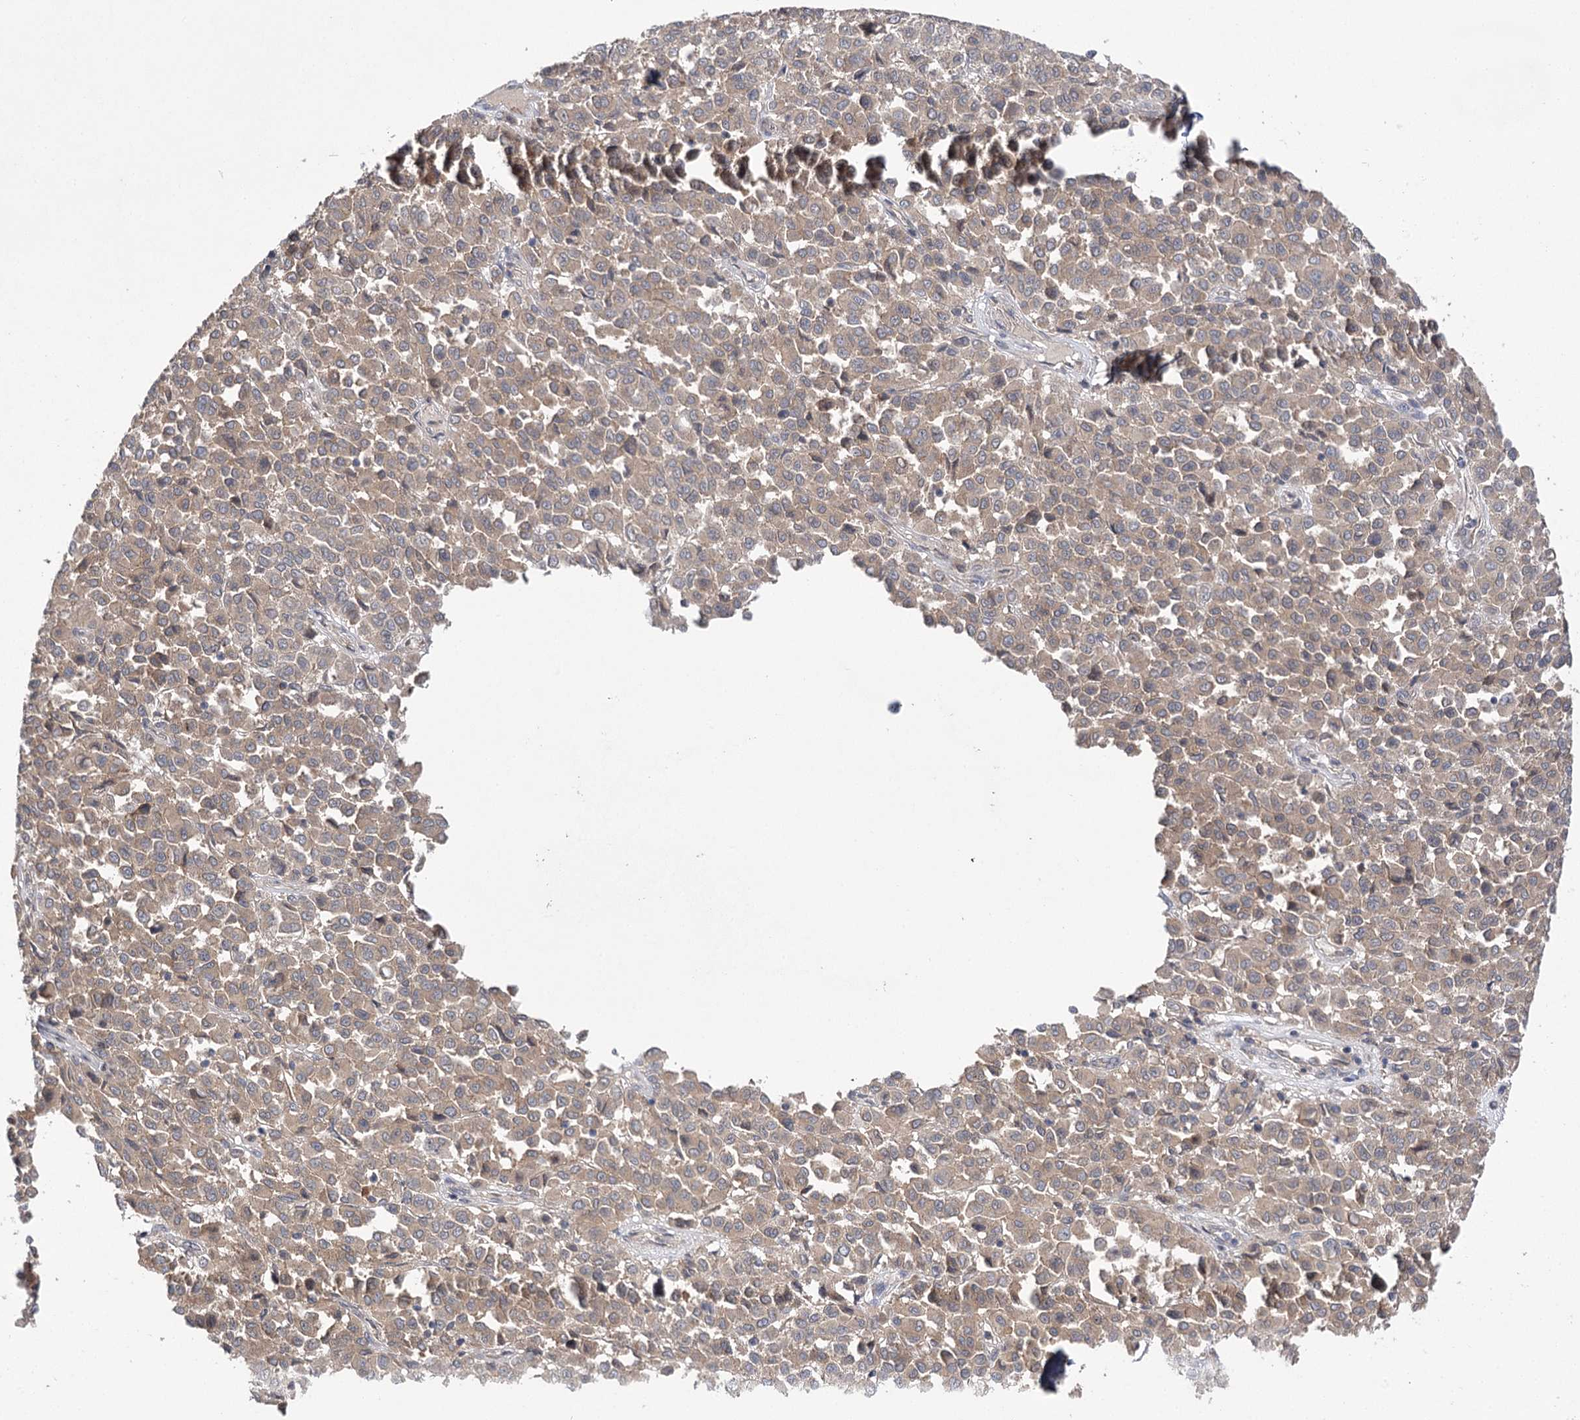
{"staining": {"intensity": "moderate", "quantity": ">75%", "location": "cytoplasmic/membranous"}, "tissue": "melanoma", "cell_type": "Tumor cells", "image_type": "cancer", "snomed": [{"axis": "morphology", "description": "Malignant melanoma, Metastatic site"}, {"axis": "topography", "description": "Pancreas"}], "caption": "This histopathology image exhibits immunohistochemistry (IHC) staining of malignant melanoma (metastatic site), with medium moderate cytoplasmic/membranous expression in about >75% of tumor cells.", "gene": "BCR", "patient": {"sex": "female", "age": 30}}